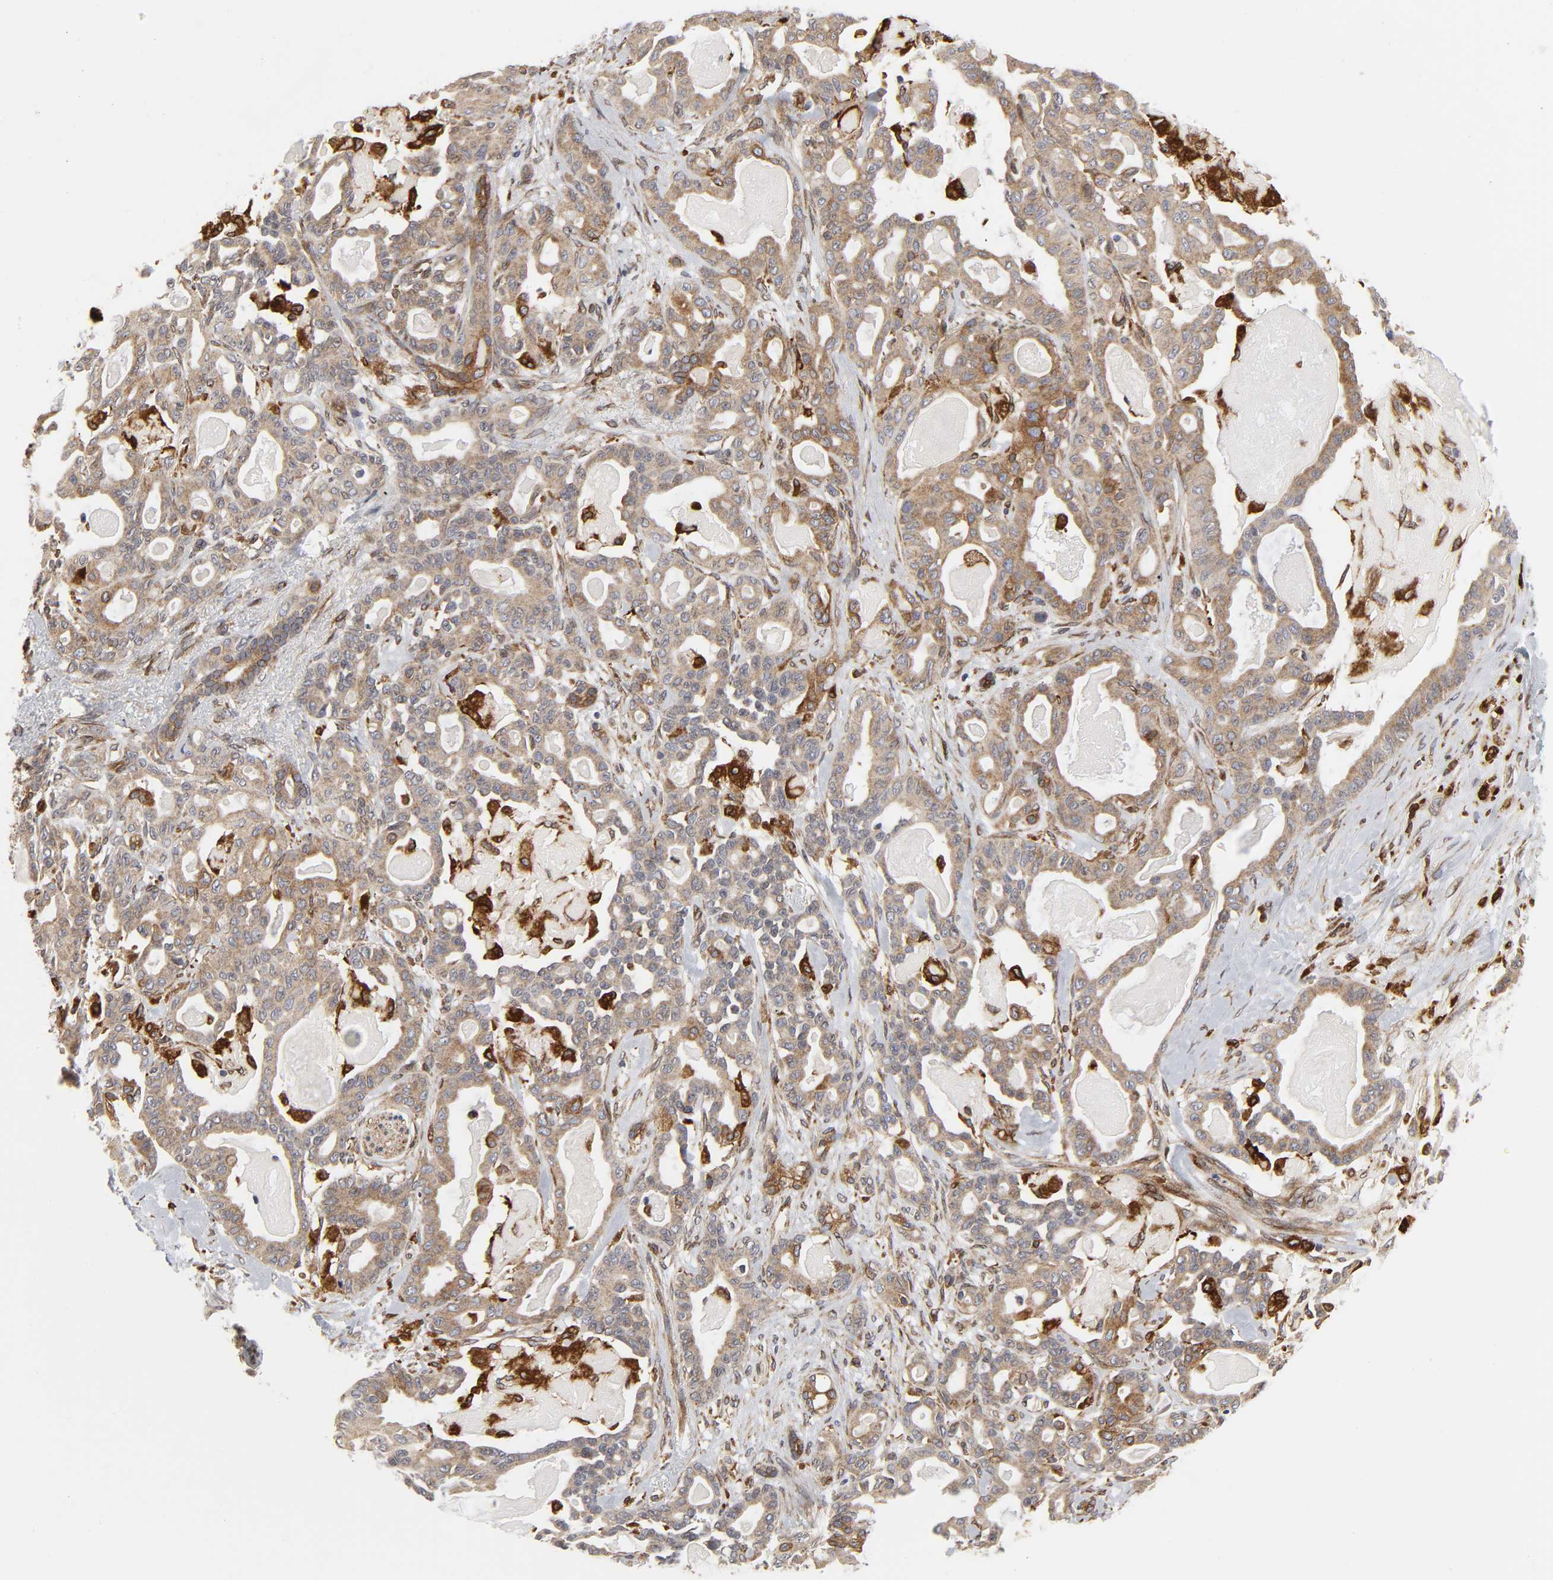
{"staining": {"intensity": "moderate", "quantity": ">75%", "location": "cytoplasmic/membranous"}, "tissue": "pancreatic cancer", "cell_type": "Tumor cells", "image_type": "cancer", "snomed": [{"axis": "morphology", "description": "Adenocarcinoma, NOS"}, {"axis": "topography", "description": "Pancreas"}], "caption": "Immunohistochemical staining of human pancreatic cancer (adenocarcinoma) displays medium levels of moderate cytoplasmic/membranous staining in about >75% of tumor cells.", "gene": "POR", "patient": {"sex": "male", "age": 63}}